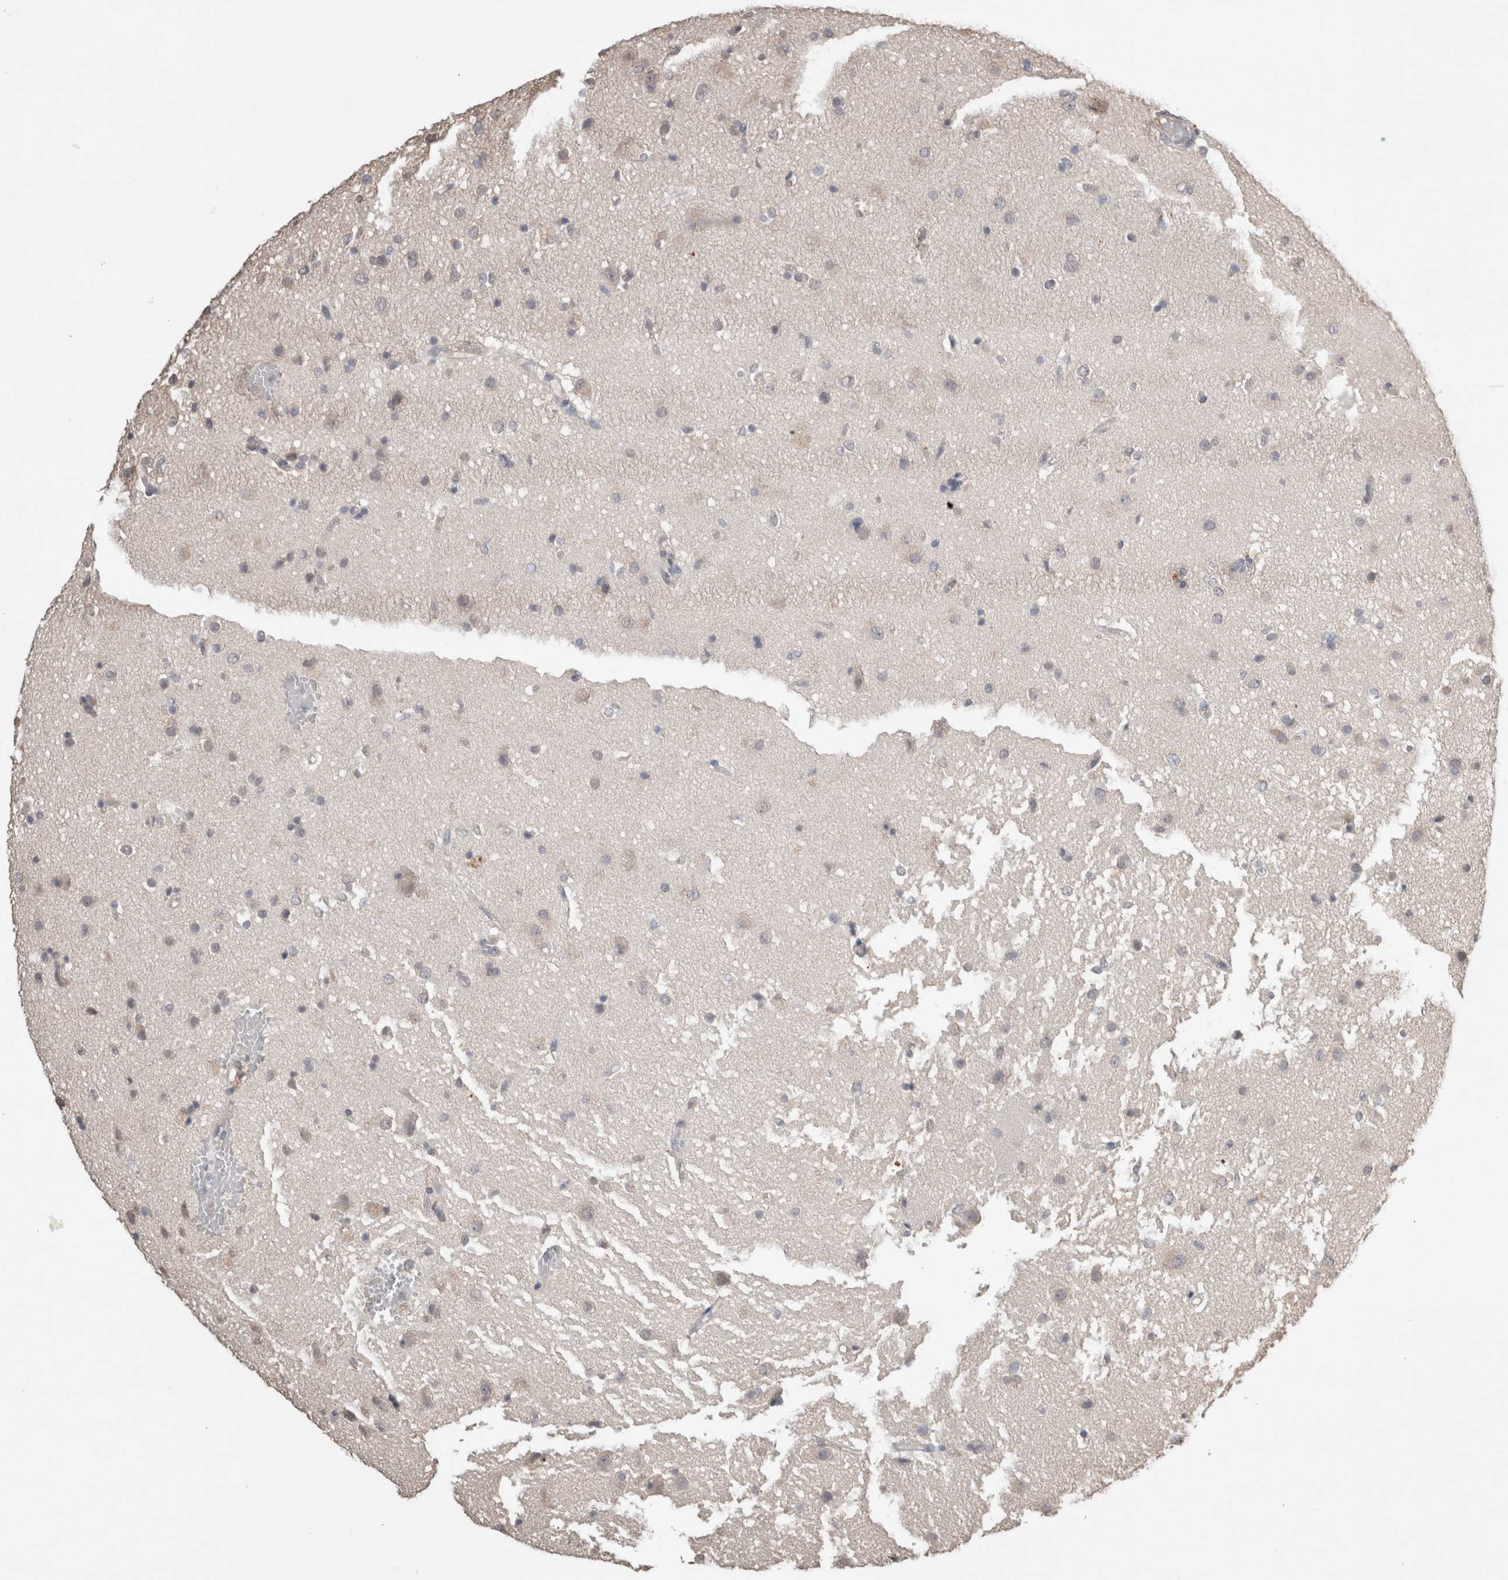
{"staining": {"intensity": "negative", "quantity": "none", "location": "none"}, "tissue": "glioma", "cell_type": "Tumor cells", "image_type": "cancer", "snomed": [{"axis": "morphology", "description": "Glioma, malignant, High grade"}, {"axis": "topography", "description": "Brain"}], "caption": "This is an immunohistochemistry (IHC) micrograph of malignant glioma (high-grade). There is no positivity in tumor cells.", "gene": "NAALADL2", "patient": {"sex": "male", "age": 72}}